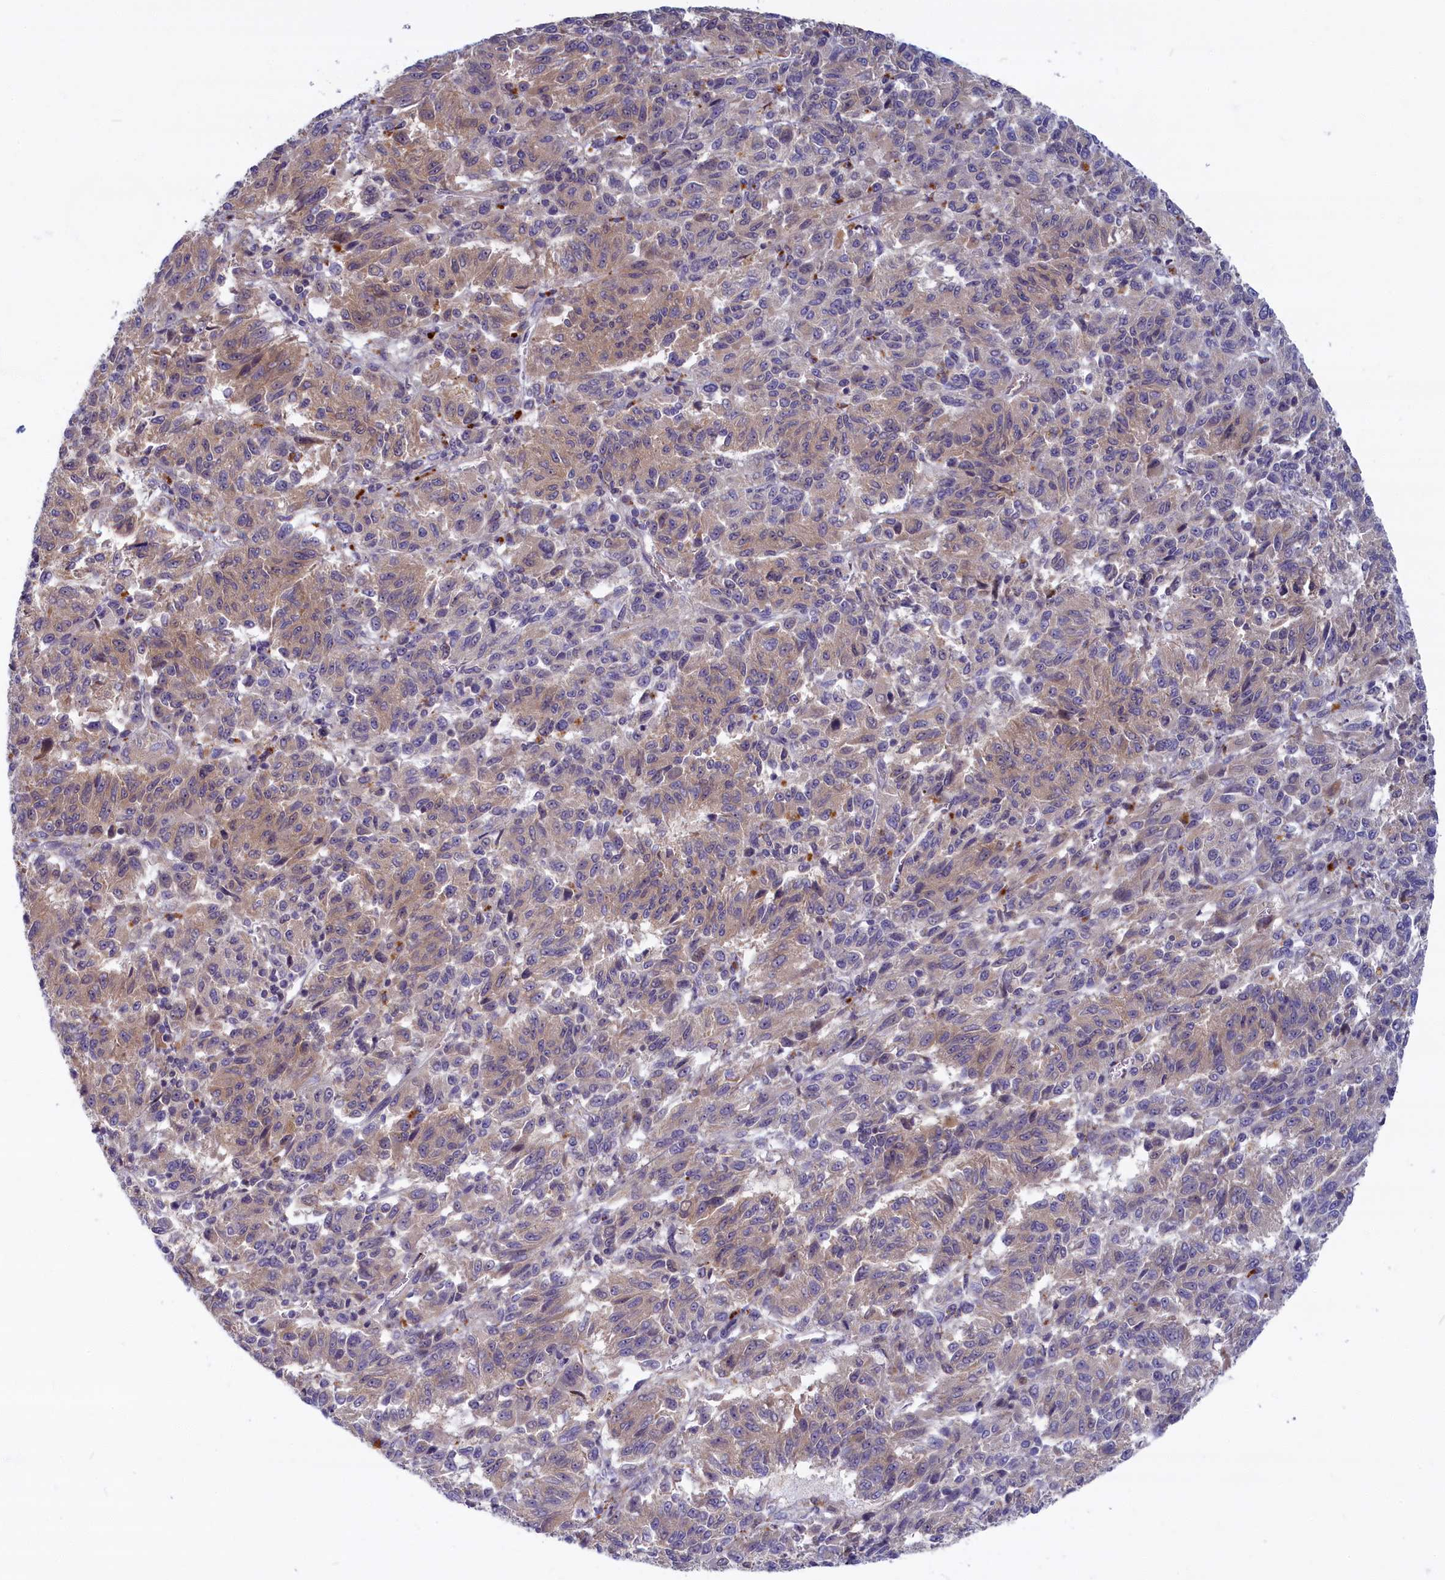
{"staining": {"intensity": "weak", "quantity": "25%-75%", "location": "cytoplasmic/membranous"}, "tissue": "melanoma", "cell_type": "Tumor cells", "image_type": "cancer", "snomed": [{"axis": "morphology", "description": "Malignant melanoma, Metastatic site"}, {"axis": "topography", "description": "Lung"}], "caption": "Immunohistochemistry (IHC) (DAB (3,3'-diaminobenzidine)) staining of human melanoma reveals weak cytoplasmic/membranous protein expression in approximately 25%-75% of tumor cells.", "gene": "FCSK", "patient": {"sex": "male", "age": 64}}